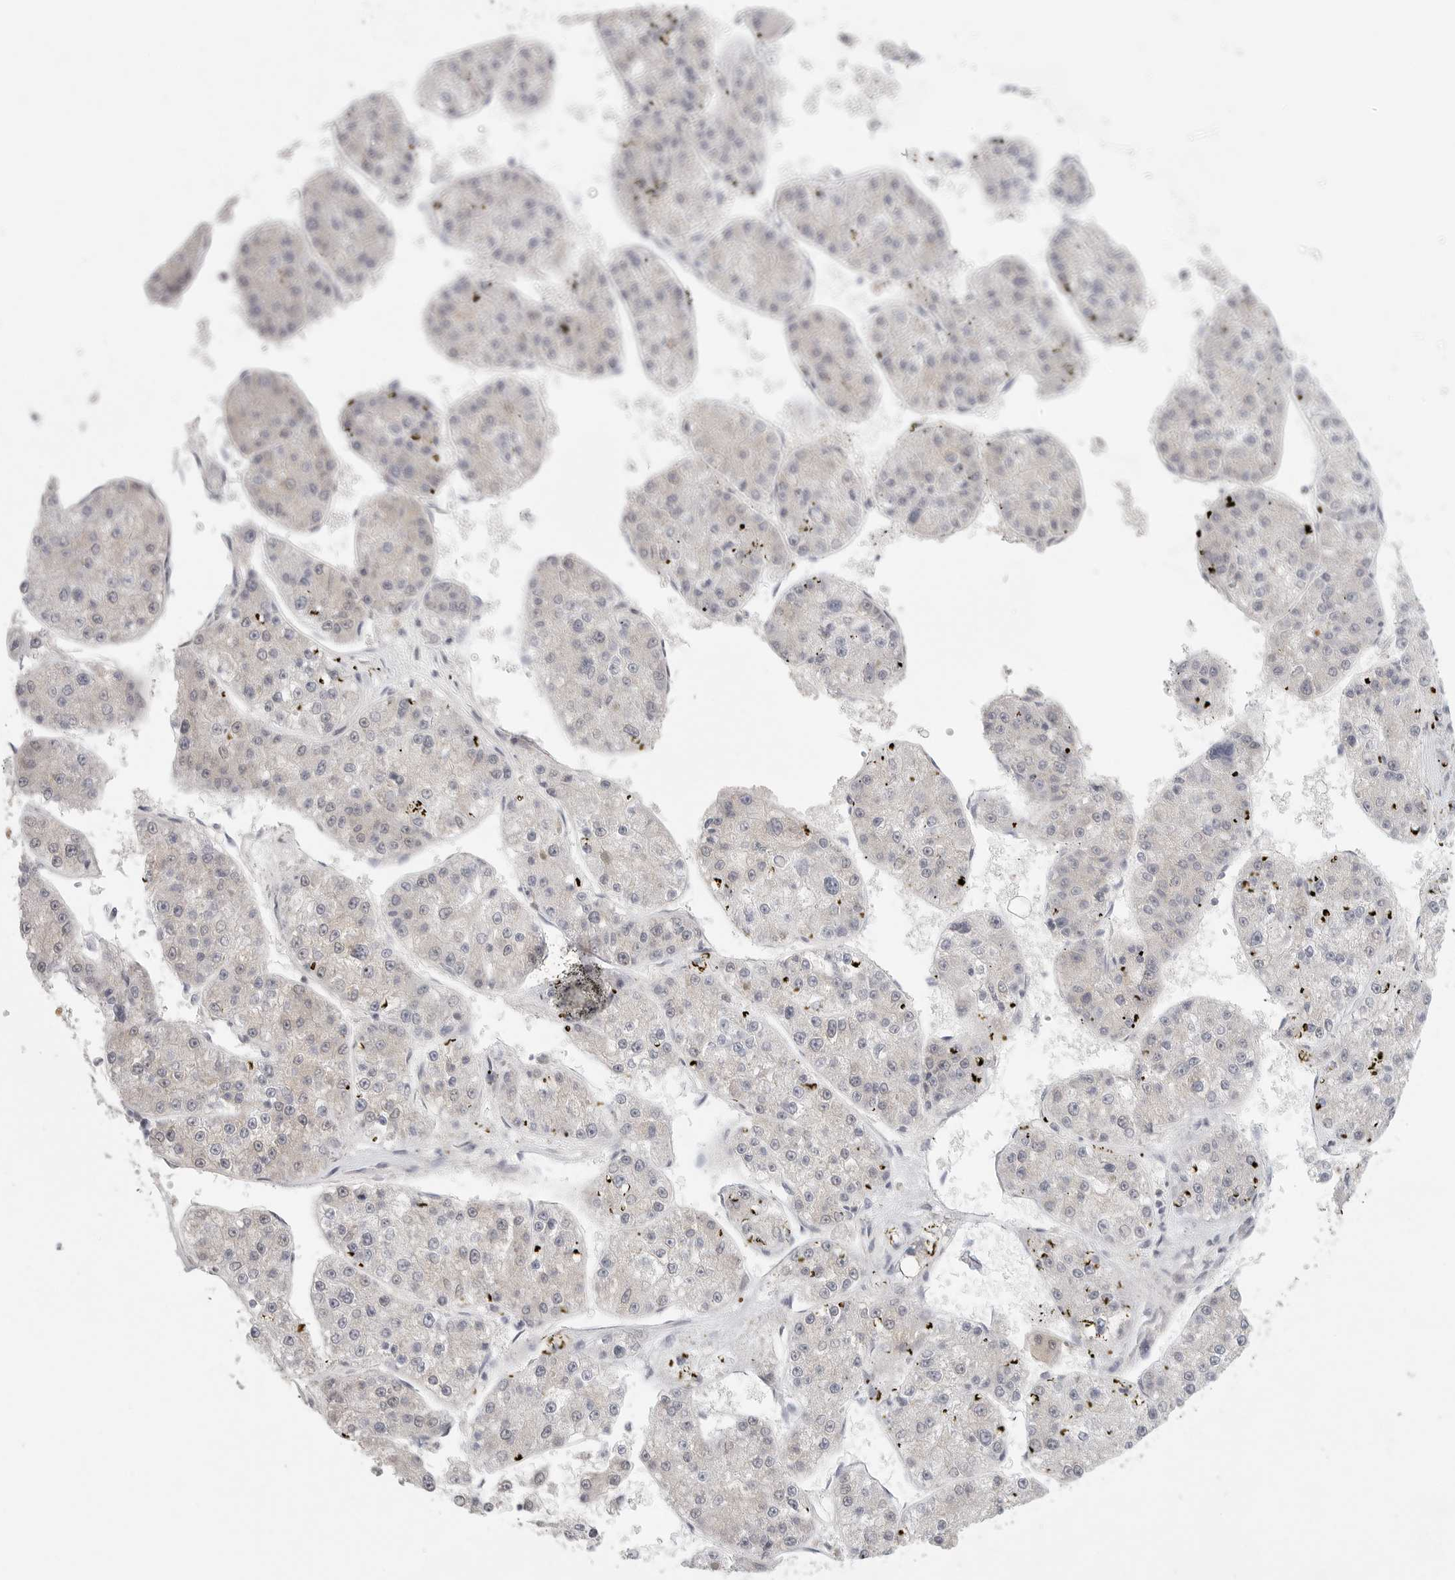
{"staining": {"intensity": "negative", "quantity": "none", "location": "none"}, "tissue": "liver cancer", "cell_type": "Tumor cells", "image_type": "cancer", "snomed": [{"axis": "morphology", "description": "Carcinoma, Hepatocellular, NOS"}, {"axis": "topography", "description": "Liver"}], "caption": "Tumor cells show no significant positivity in liver hepatocellular carcinoma.", "gene": "HDAC6", "patient": {"sex": "female", "age": 73}}